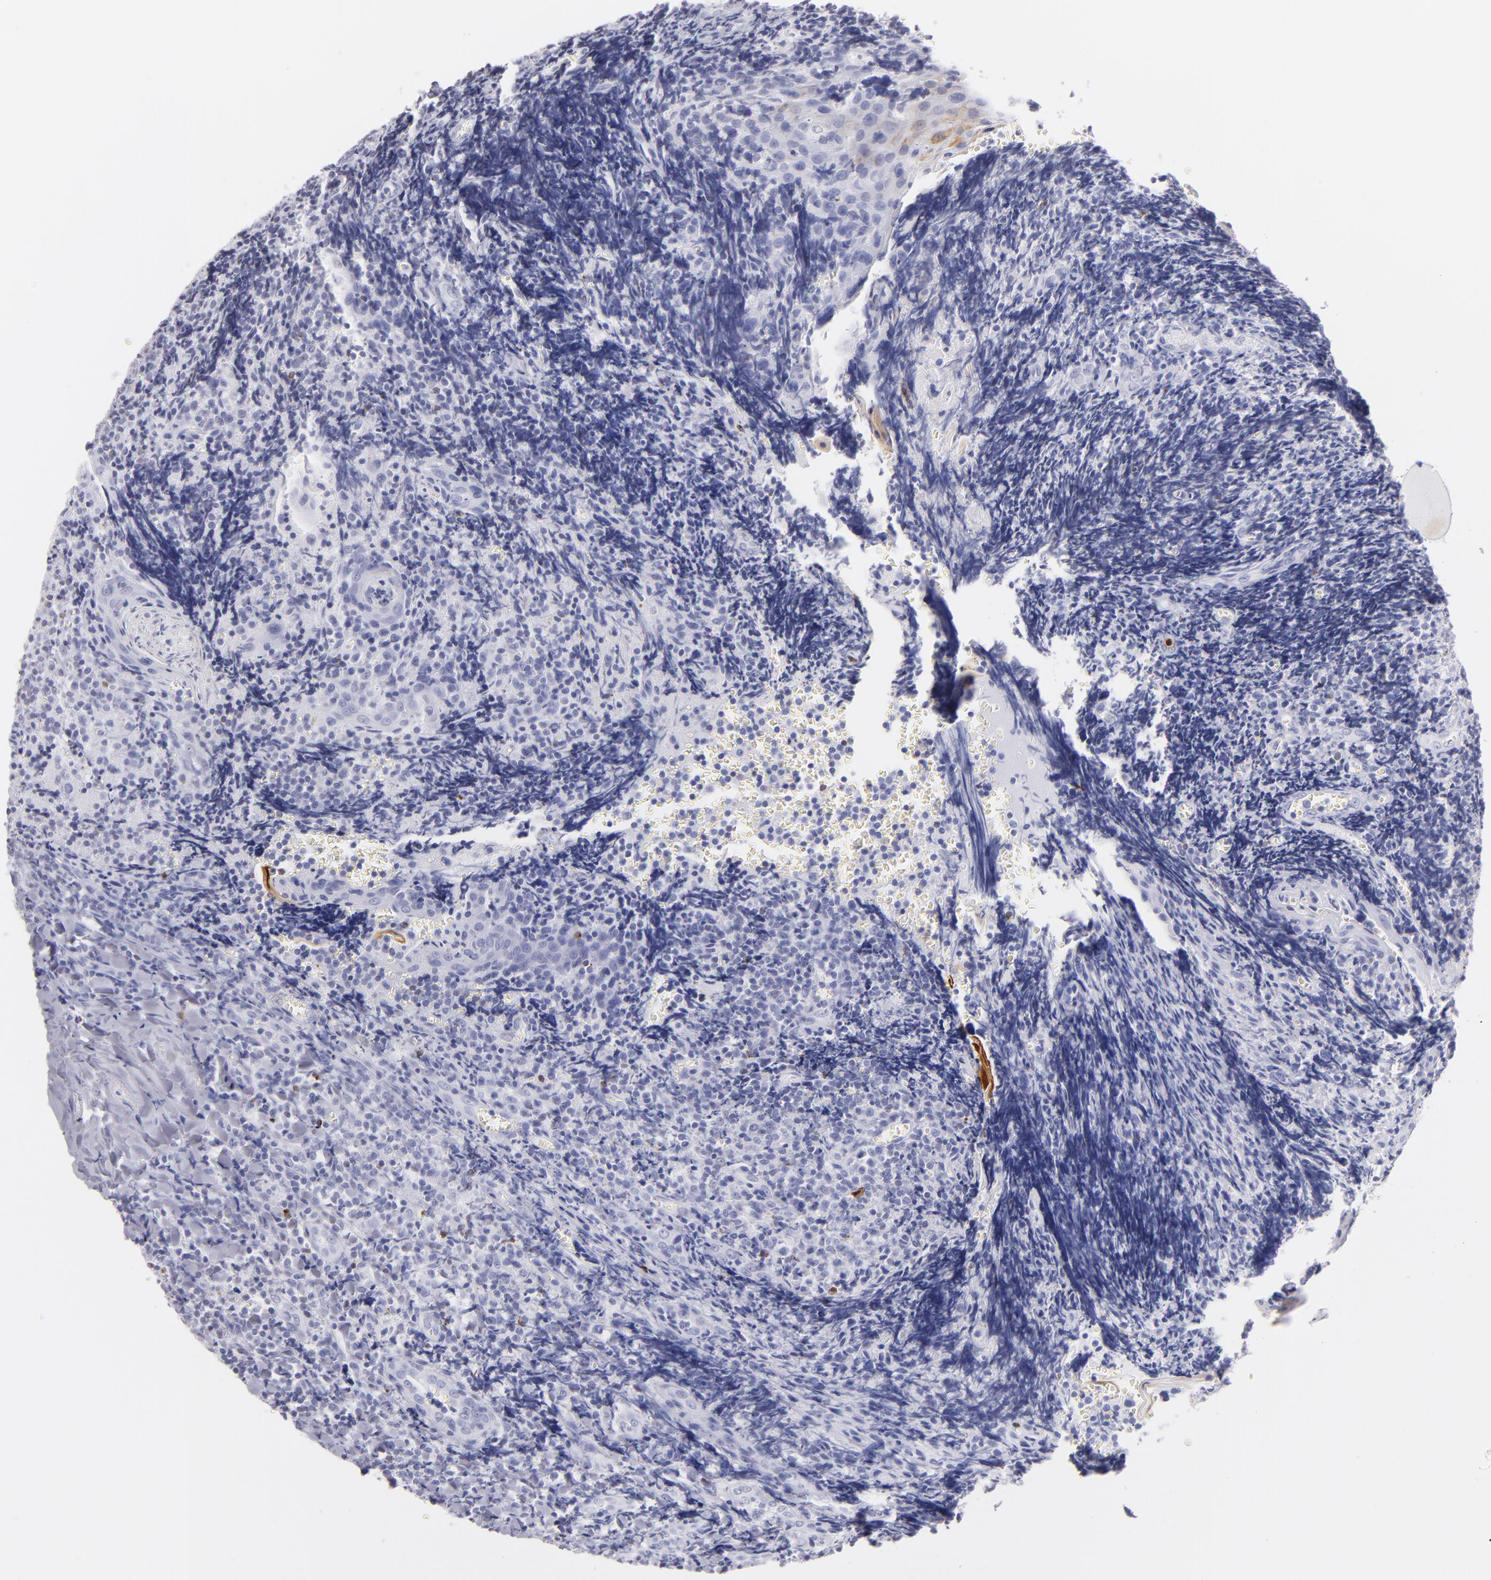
{"staining": {"intensity": "moderate", "quantity": "<25%", "location": "cytoplasmic/membranous"}, "tissue": "tonsil", "cell_type": "Germinal center cells", "image_type": "normal", "snomed": [{"axis": "morphology", "description": "Normal tissue, NOS"}, {"axis": "topography", "description": "Tonsil"}], "caption": "Unremarkable tonsil was stained to show a protein in brown. There is low levels of moderate cytoplasmic/membranous positivity in approximately <25% of germinal center cells.", "gene": "PRF1", "patient": {"sex": "male", "age": 20}}